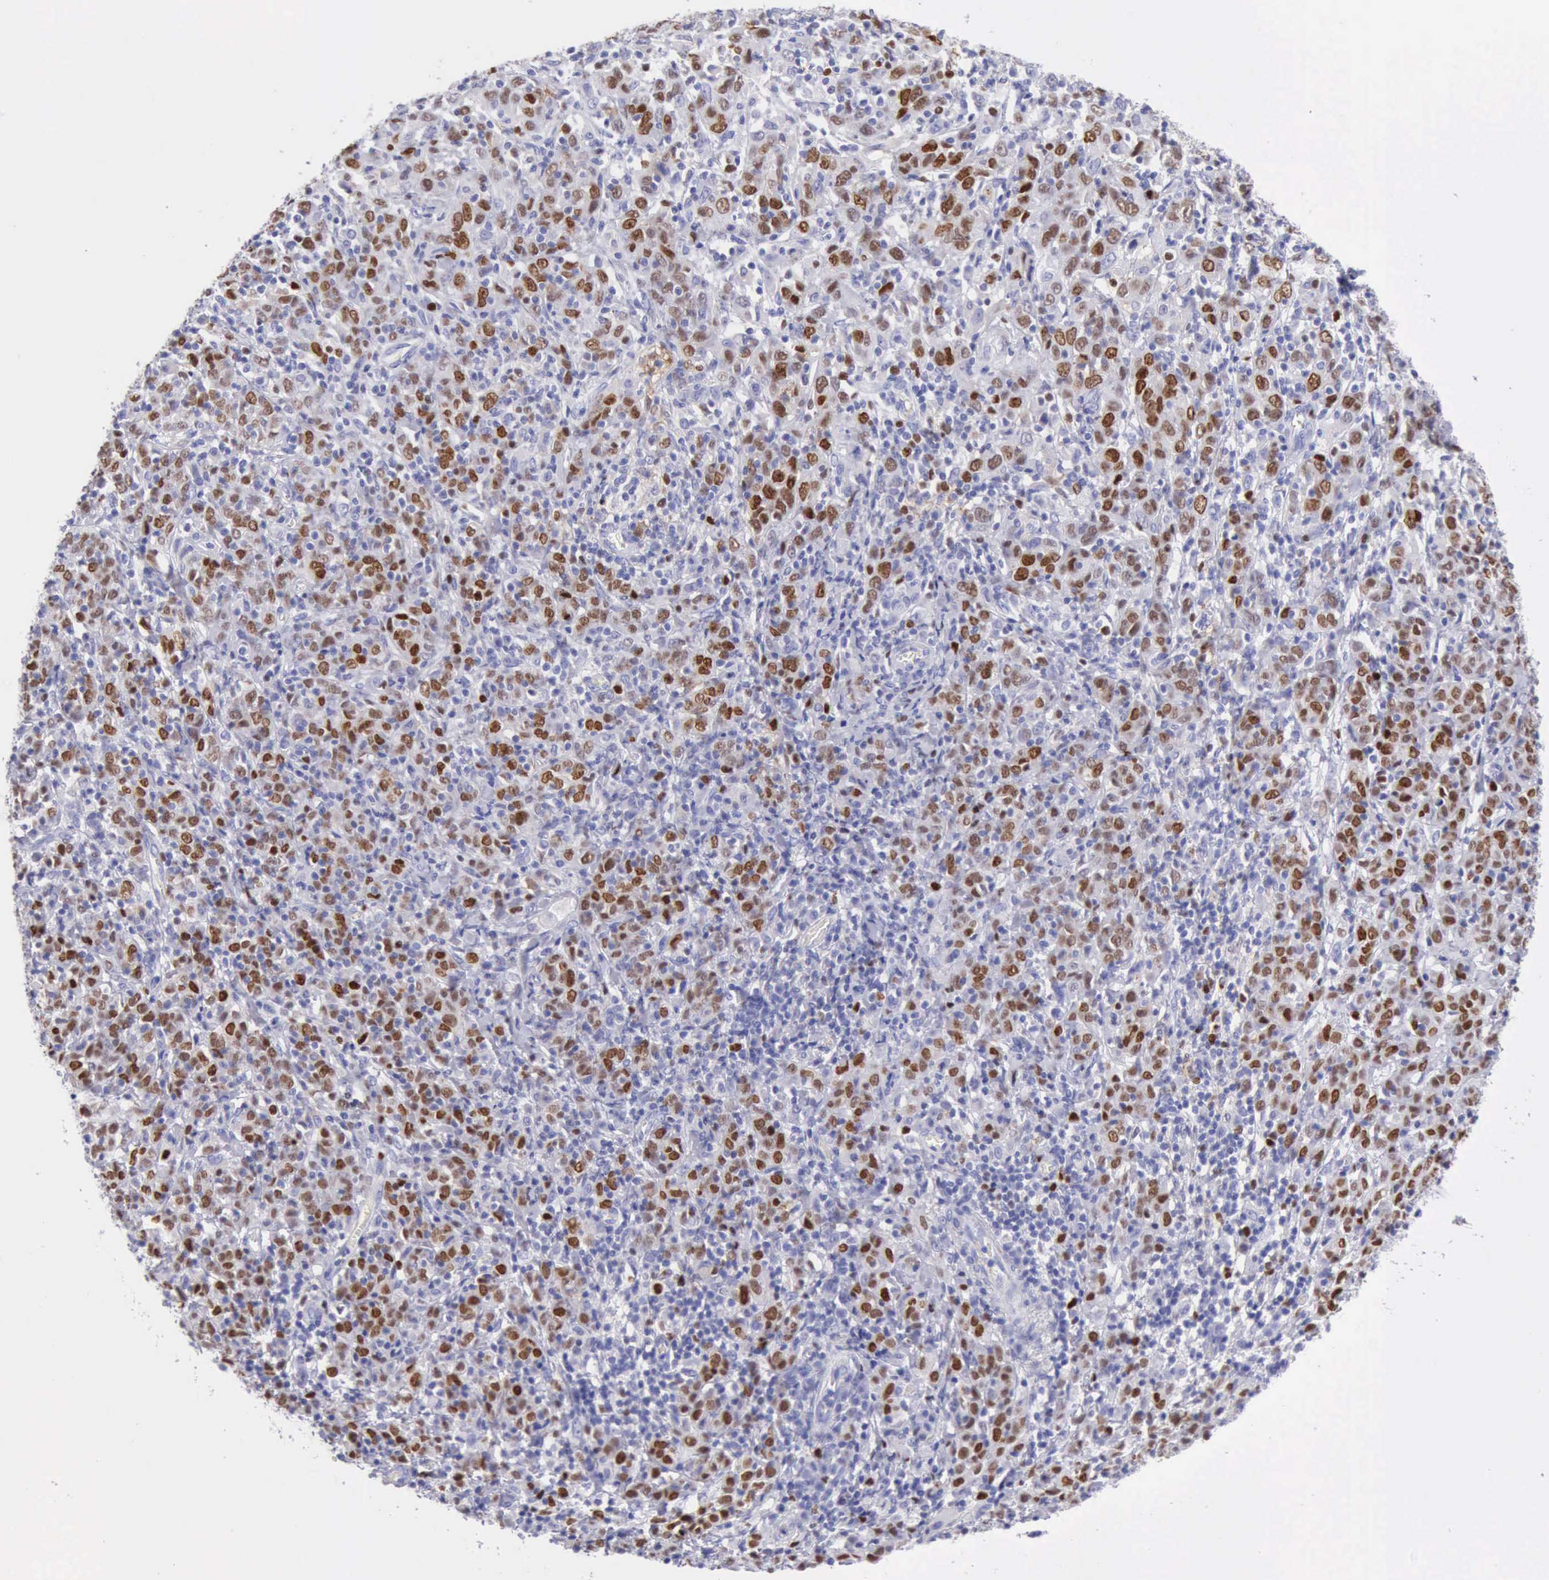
{"staining": {"intensity": "strong", "quantity": ">75%", "location": "nuclear"}, "tissue": "cervical cancer", "cell_type": "Tumor cells", "image_type": "cancer", "snomed": [{"axis": "morphology", "description": "Normal tissue, NOS"}, {"axis": "morphology", "description": "Squamous cell carcinoma, NOS"}, {"axis": "topography", "description": "Cervix"}], "caption": "Immunohistochemical staining of cervical squamous cell carcinoma demonstrates high levels of strong nuclear positivity in about >75% of tumor cells.", "gene": "MCM2", "patient": {"sex": "female", "age": 67}}